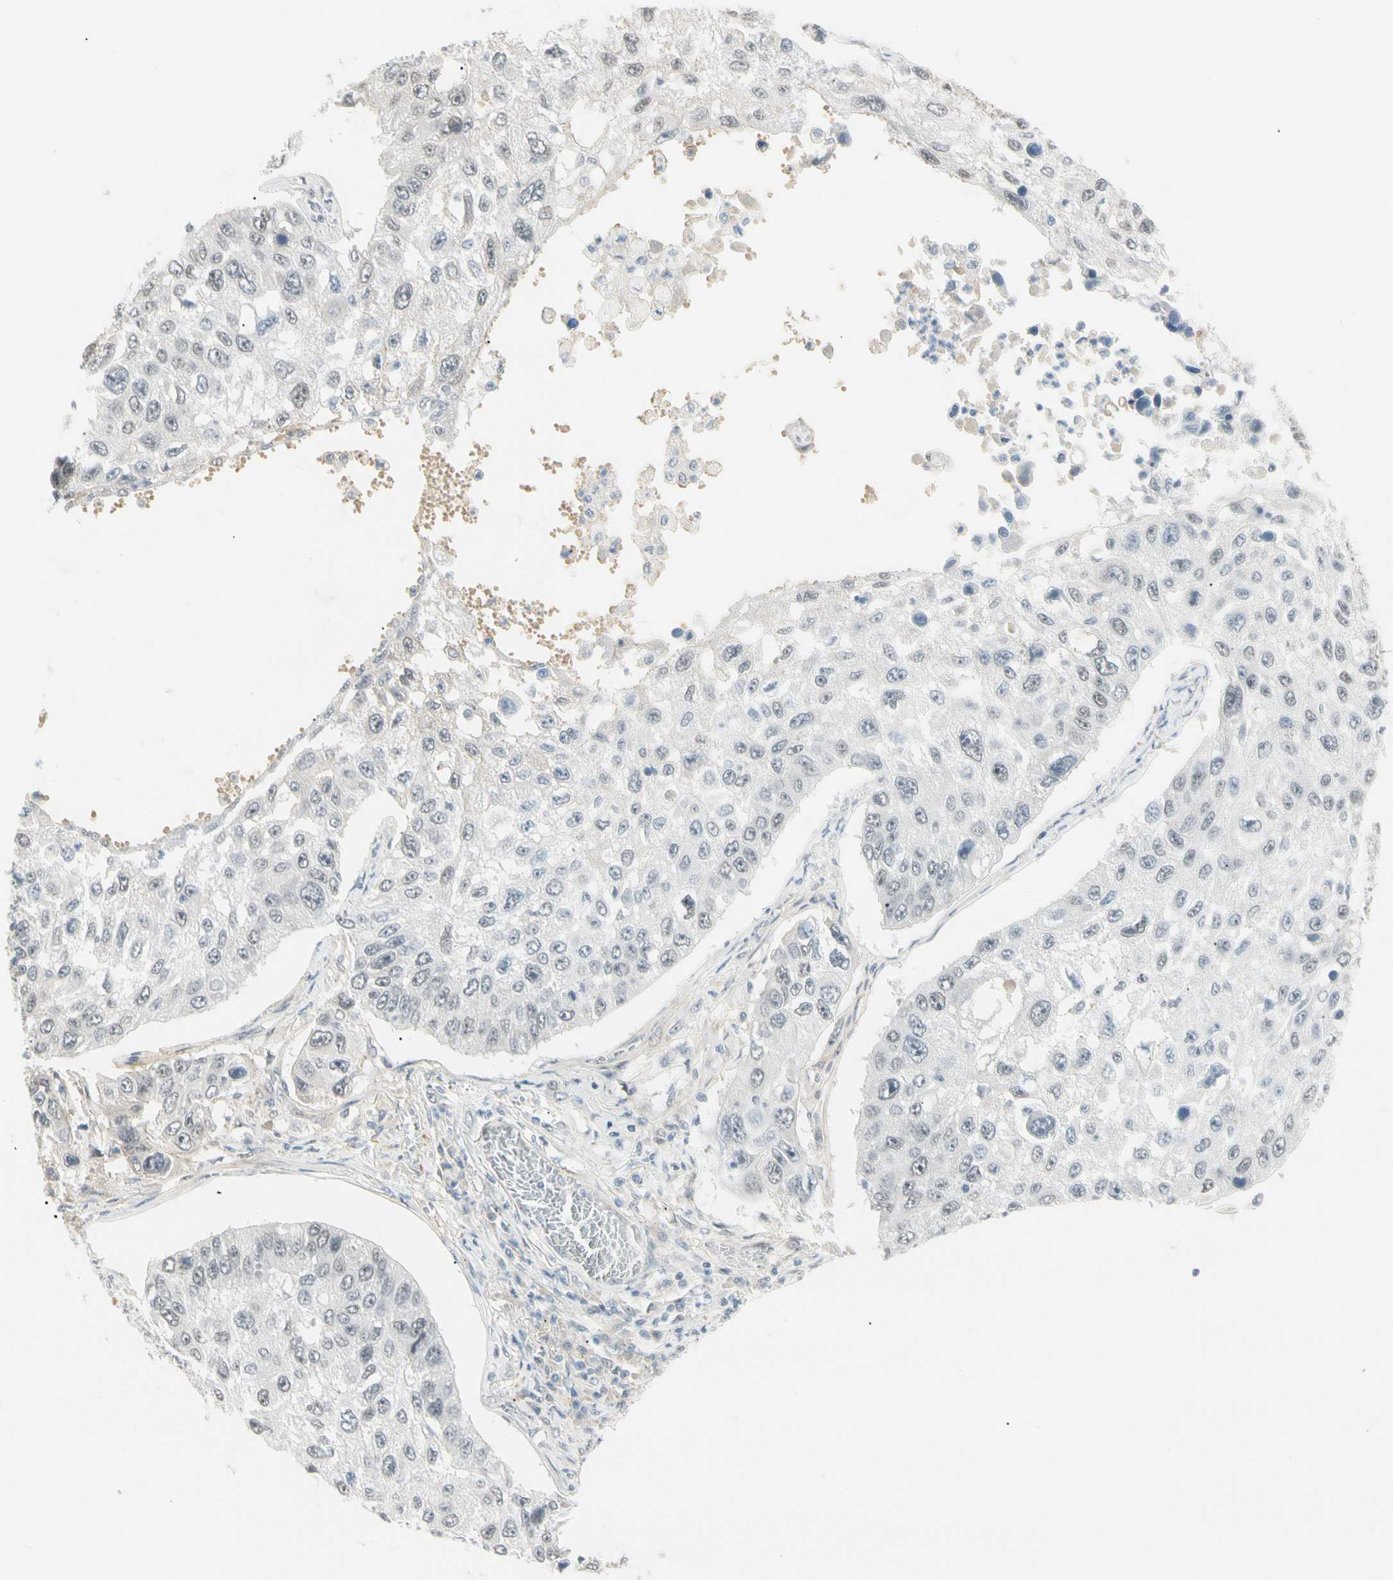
{"staining": {"intensity": "weak", "quantity": "<25%", "location": "nuclear"}, "tissue": "lung cancer", "cell_type": "Tumor cells", "image_type": "cancer", "snomed": [{"axis": "morphology", "description": "Squamous cell carcinoma, NOS"}, {"axis": "topography", "description": "Lung"}], "caption": "This is an IHC histopathology image of human lung cancer. There is no staining in tumor cells.", "gene": "ASPN", "patient": {"sex": "male", "age": 71}}